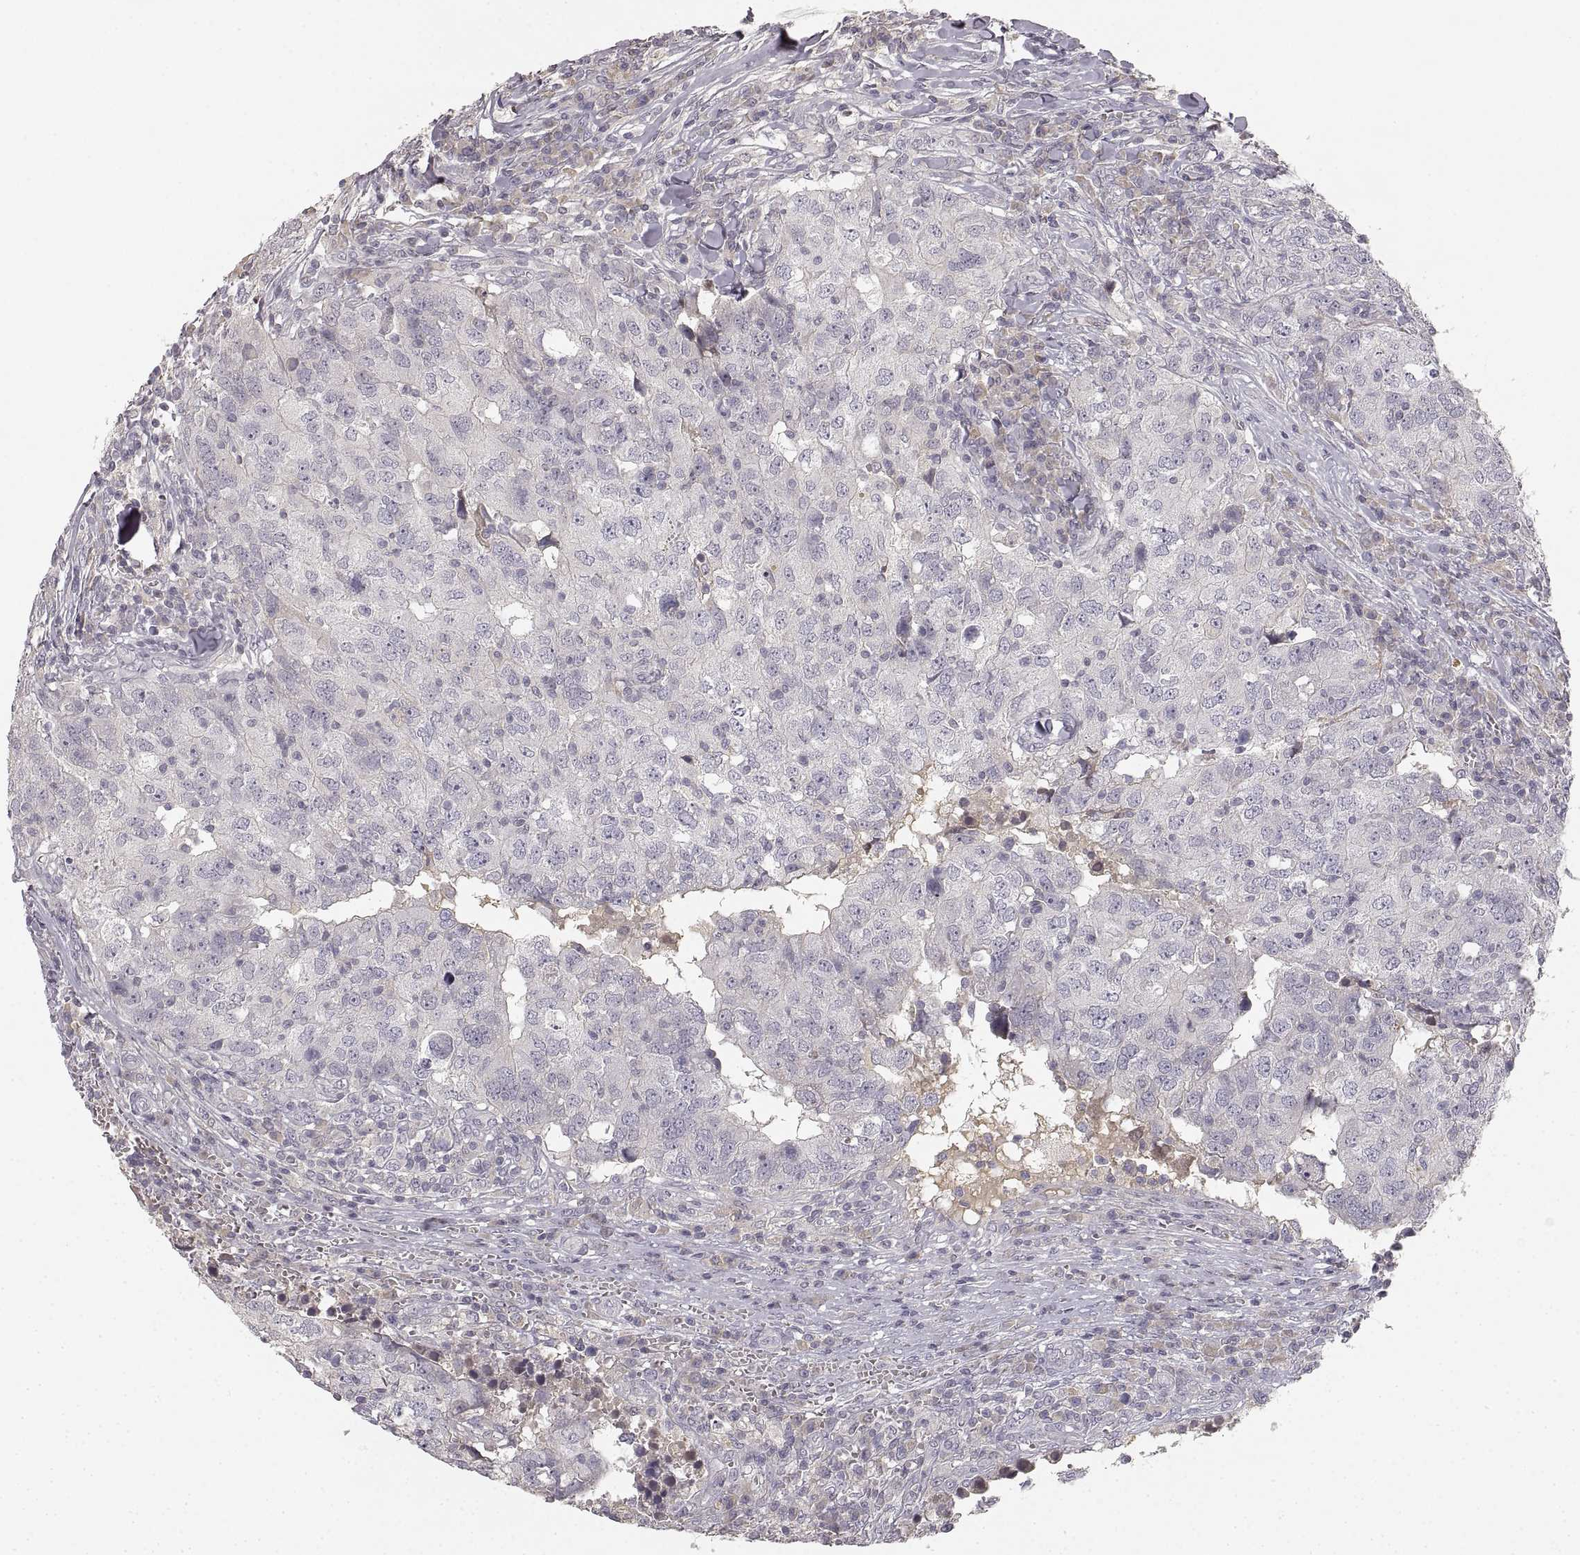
{"staining": {"intensity": "negative", "quantity": "none", "location": "none"}, "tissue": "breast cancer", "cell_type": "Tumor cells", "image_type": "cancer", "snomed": [{"axis": "morphology", "description": "Duct carcinoma"}, {"axis": "topography", "description": "Breast"}], "caption": "This is an IHC micrograph of breast cancer (infiltrating ductal carcinoma). There is no expression in tumor cells.", "gene": "RUNDC3A", "patient": {"sex": "female", "age": 30}}